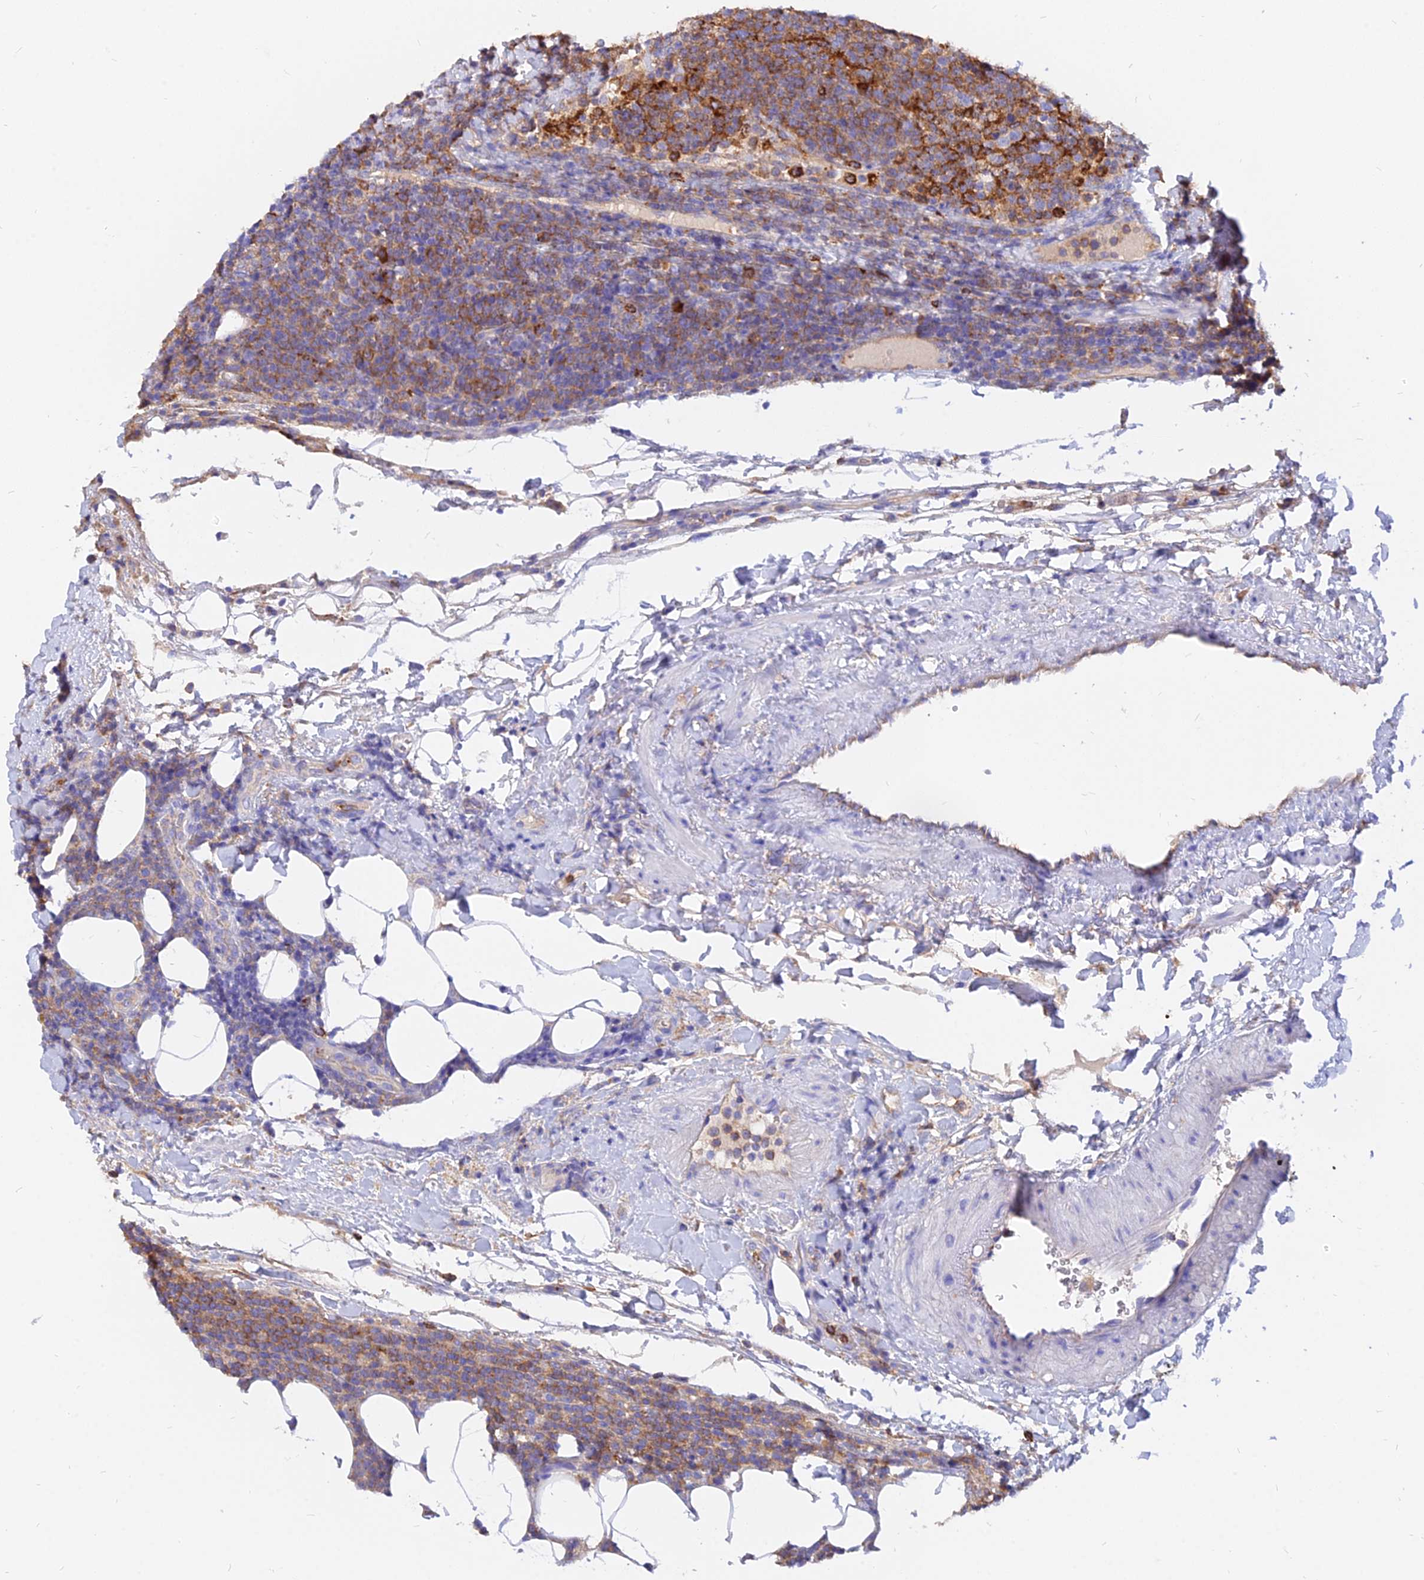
{"staining": {"intensity": "strong", "quantity": "25%-75%", "location": "cytoplasmic/membranous"}, "tissue": "lymphoma", "cell_type": "Tumor cells", "image_type": "cancer", "snomed": [{"axis": "morphology", "description": "Malignant lymphoma, non-Hodgkin's type, High grade"}, {"axis": "topography", "description": "Lymph node"}], "caption": "Malignant lymphoma, non-Hodgkin's type (high-grade) stained with a protein marker reveals strong staining in tumor cells.", "gene": "AGTRAP", "patient": {"sex": "male", "age": 61}}